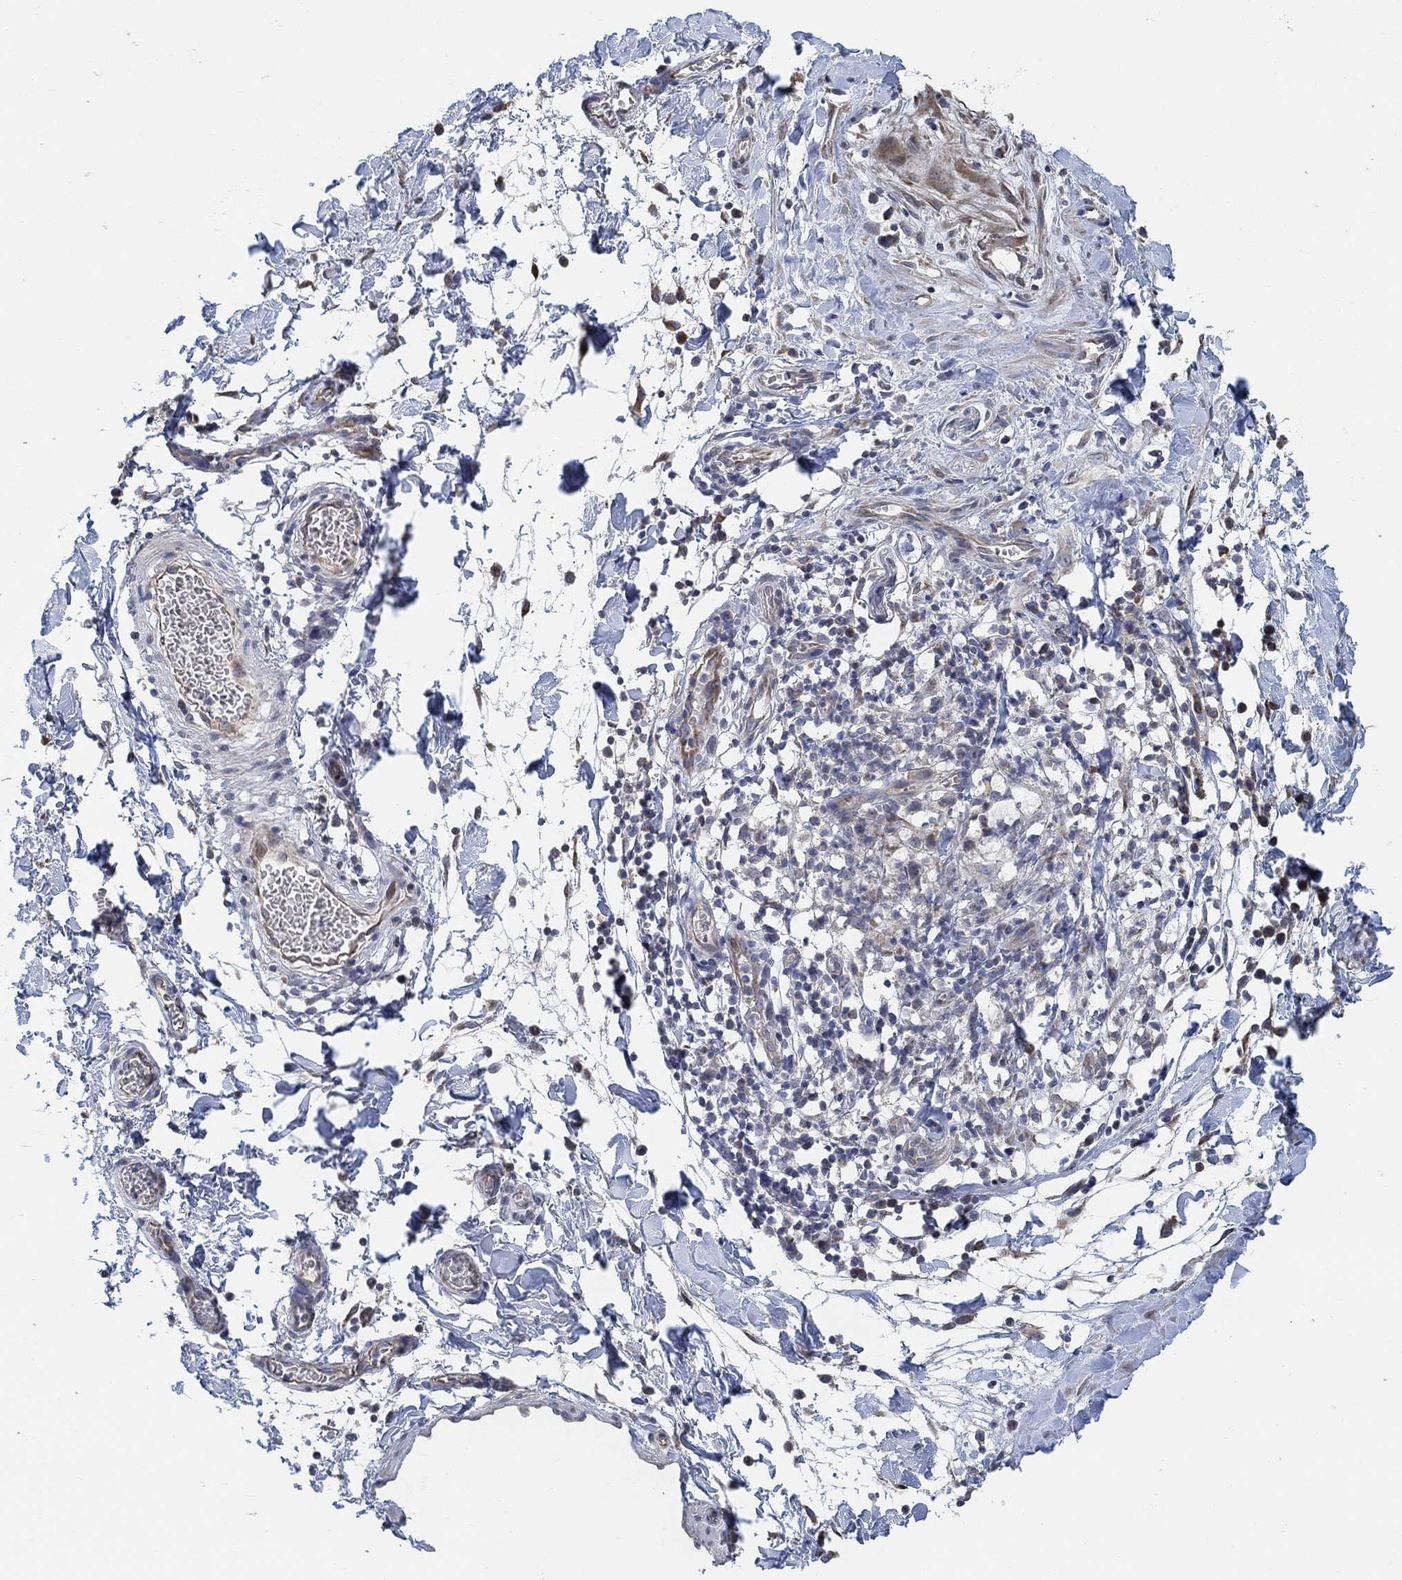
{"staining": {"intensity": "negative", "quantity": "none", "location": "none"}, "tissue": "adipose tissue", "cell_type": "Adipocytes", "image_type": "normal", "snomed": [{"axis": "morphology", "description": "Normal tissue, NOS"}, {"axis": "topography", "description": "Vascular tissue"}, {"axis": "topography", "description": "Peripheral nerve tissue"}], "caption": "Adipocytes show no significant protein expression in normal adipose tissue.", "gene": "CNTF", "patient": {"sex": "male", "age": 23}}